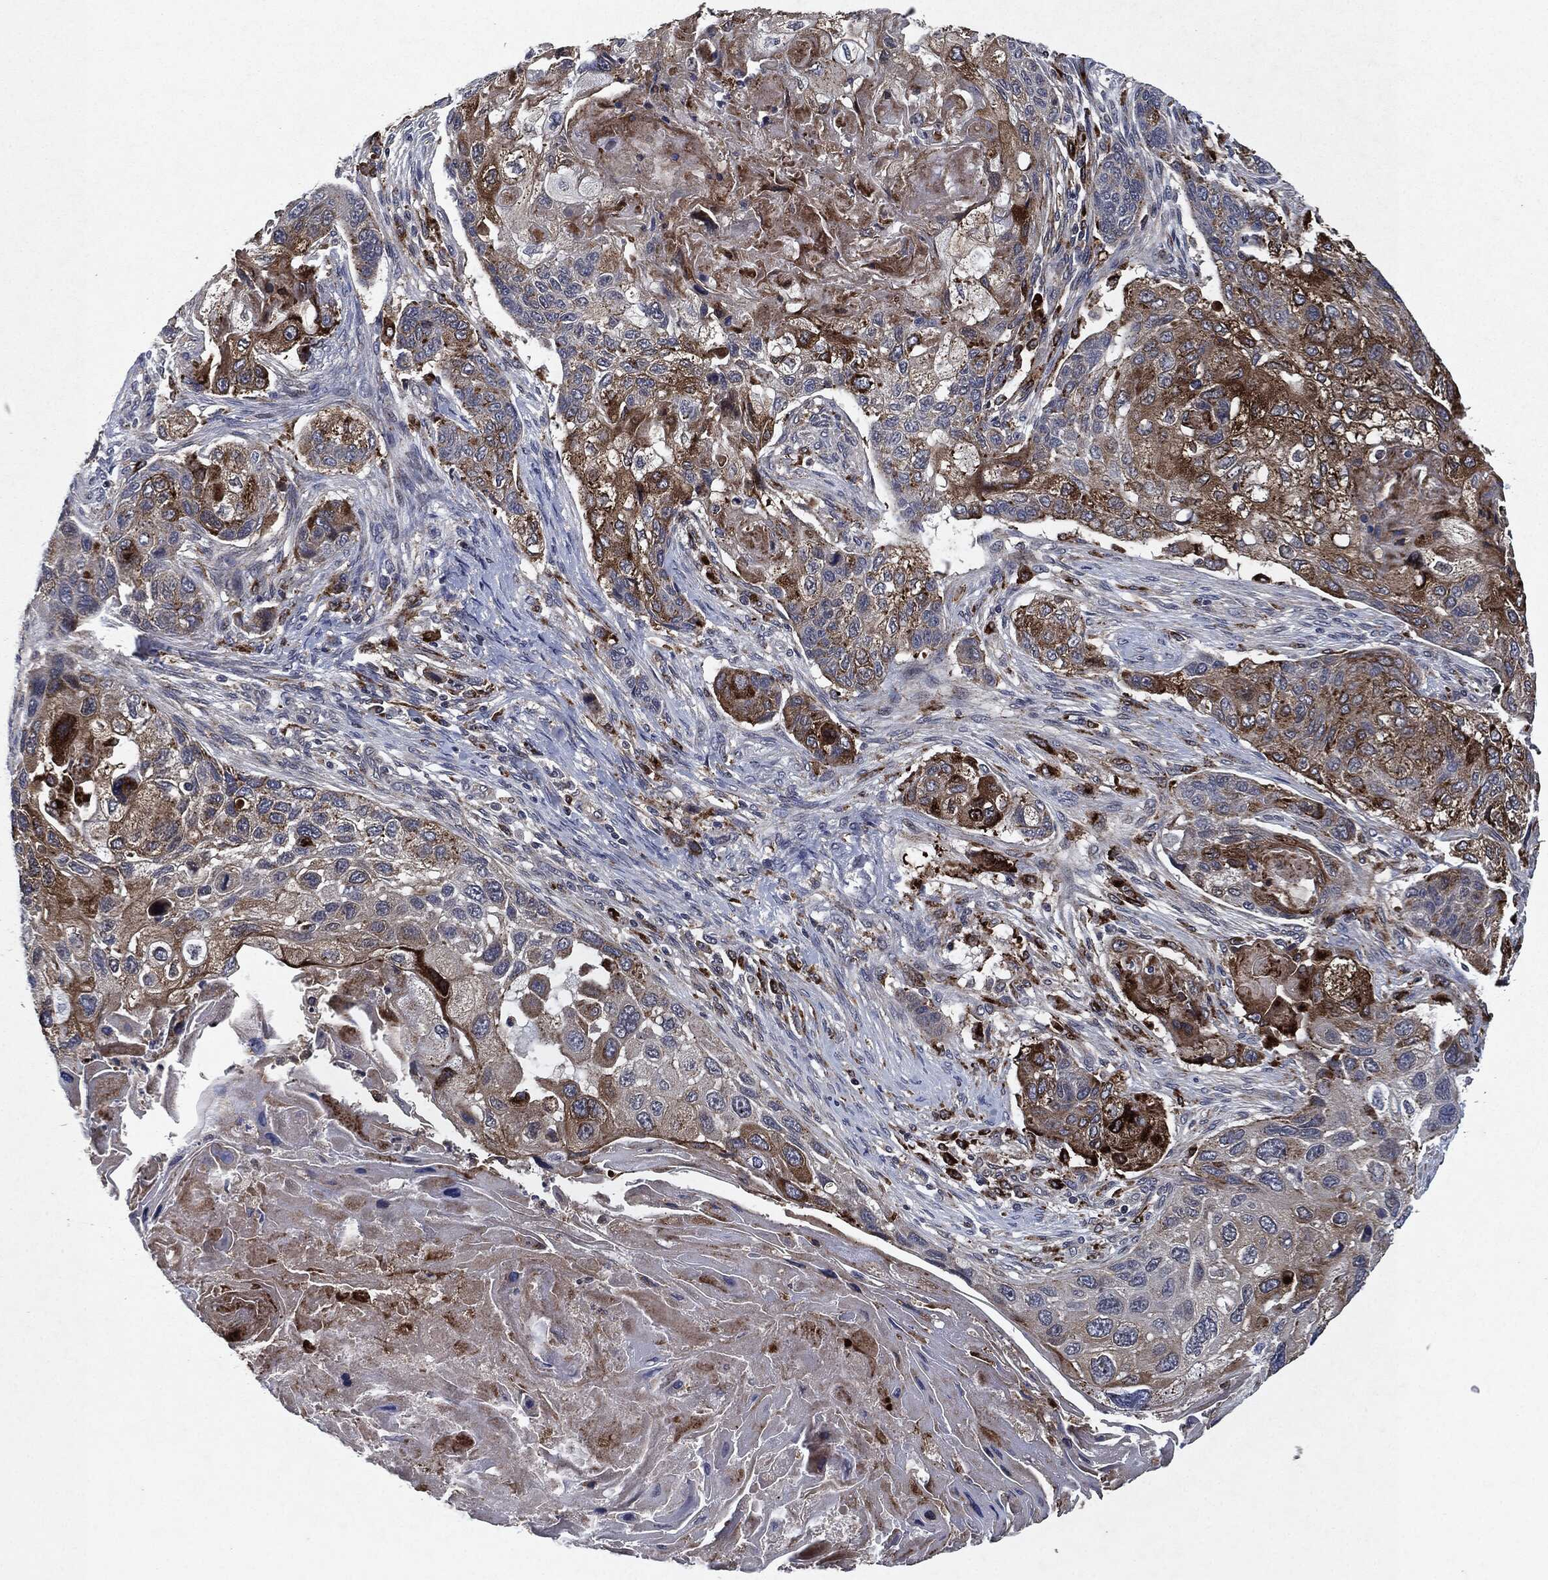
{"staining": {"intensity": "moderate", "quantity": "25%-75%", "location": "cytoplasmic/membranous"}, "tissue": "lung cancer", "cell_type": "Tumor cells", "image_type": "cancer", "snomed": [{"axis": "morphology", "description": "Normal tissue, NOS"}, {"axis": "morphology", "description": "Squamous cell carcinoma, NOS"}, {"axis": "topography", "description": "Bronchus"}, {"axis": "topography", "description": "Lung"}], "caption": "IHC (DAB) staining of human squamous cell carcinoma (lung) demonstrates moderate cytoplasmic/membranous protein expression in approximately 25%-75% of tumor cells.", "gene": "SLC31A2", "patient": {"sex": "male", "age": 69}}